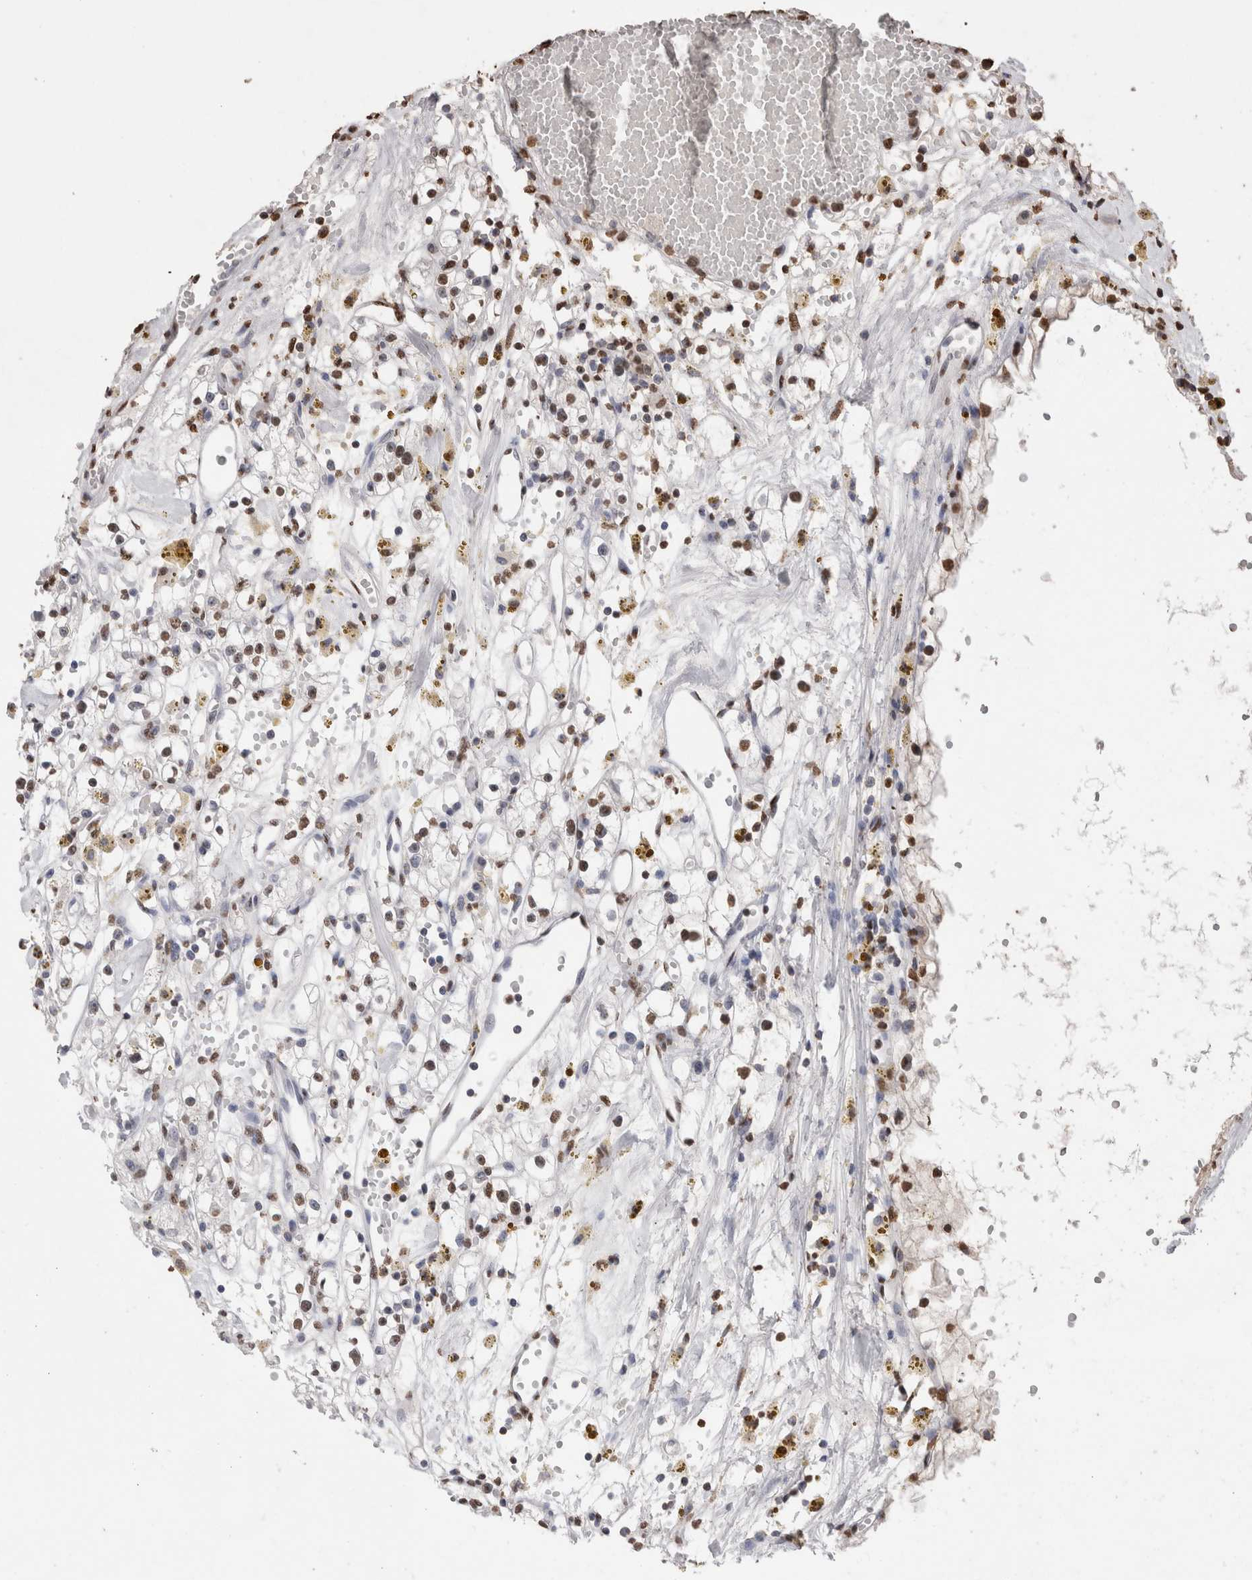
{"staining": {"intensity": "moderate", "quantity": "25%-75%", "location": "nuclear"}, "tissue": "renal cancer", "cell_type": "Tumor cells", "image_type": "cancer", "snomed": [{"axis": "morphology", "description": "Adenocarcinoma, NOS"}, {"axis": "topography", "description": "Kidney"}], "caption": "Protein expression analysis of human renal cancer (adenocarcinoma) reveals moderate nuclear staining in approximately 25%-75% of tumor cells.", "gene": "NTHL1", "patient": {"sex": "male", "age": 56}}